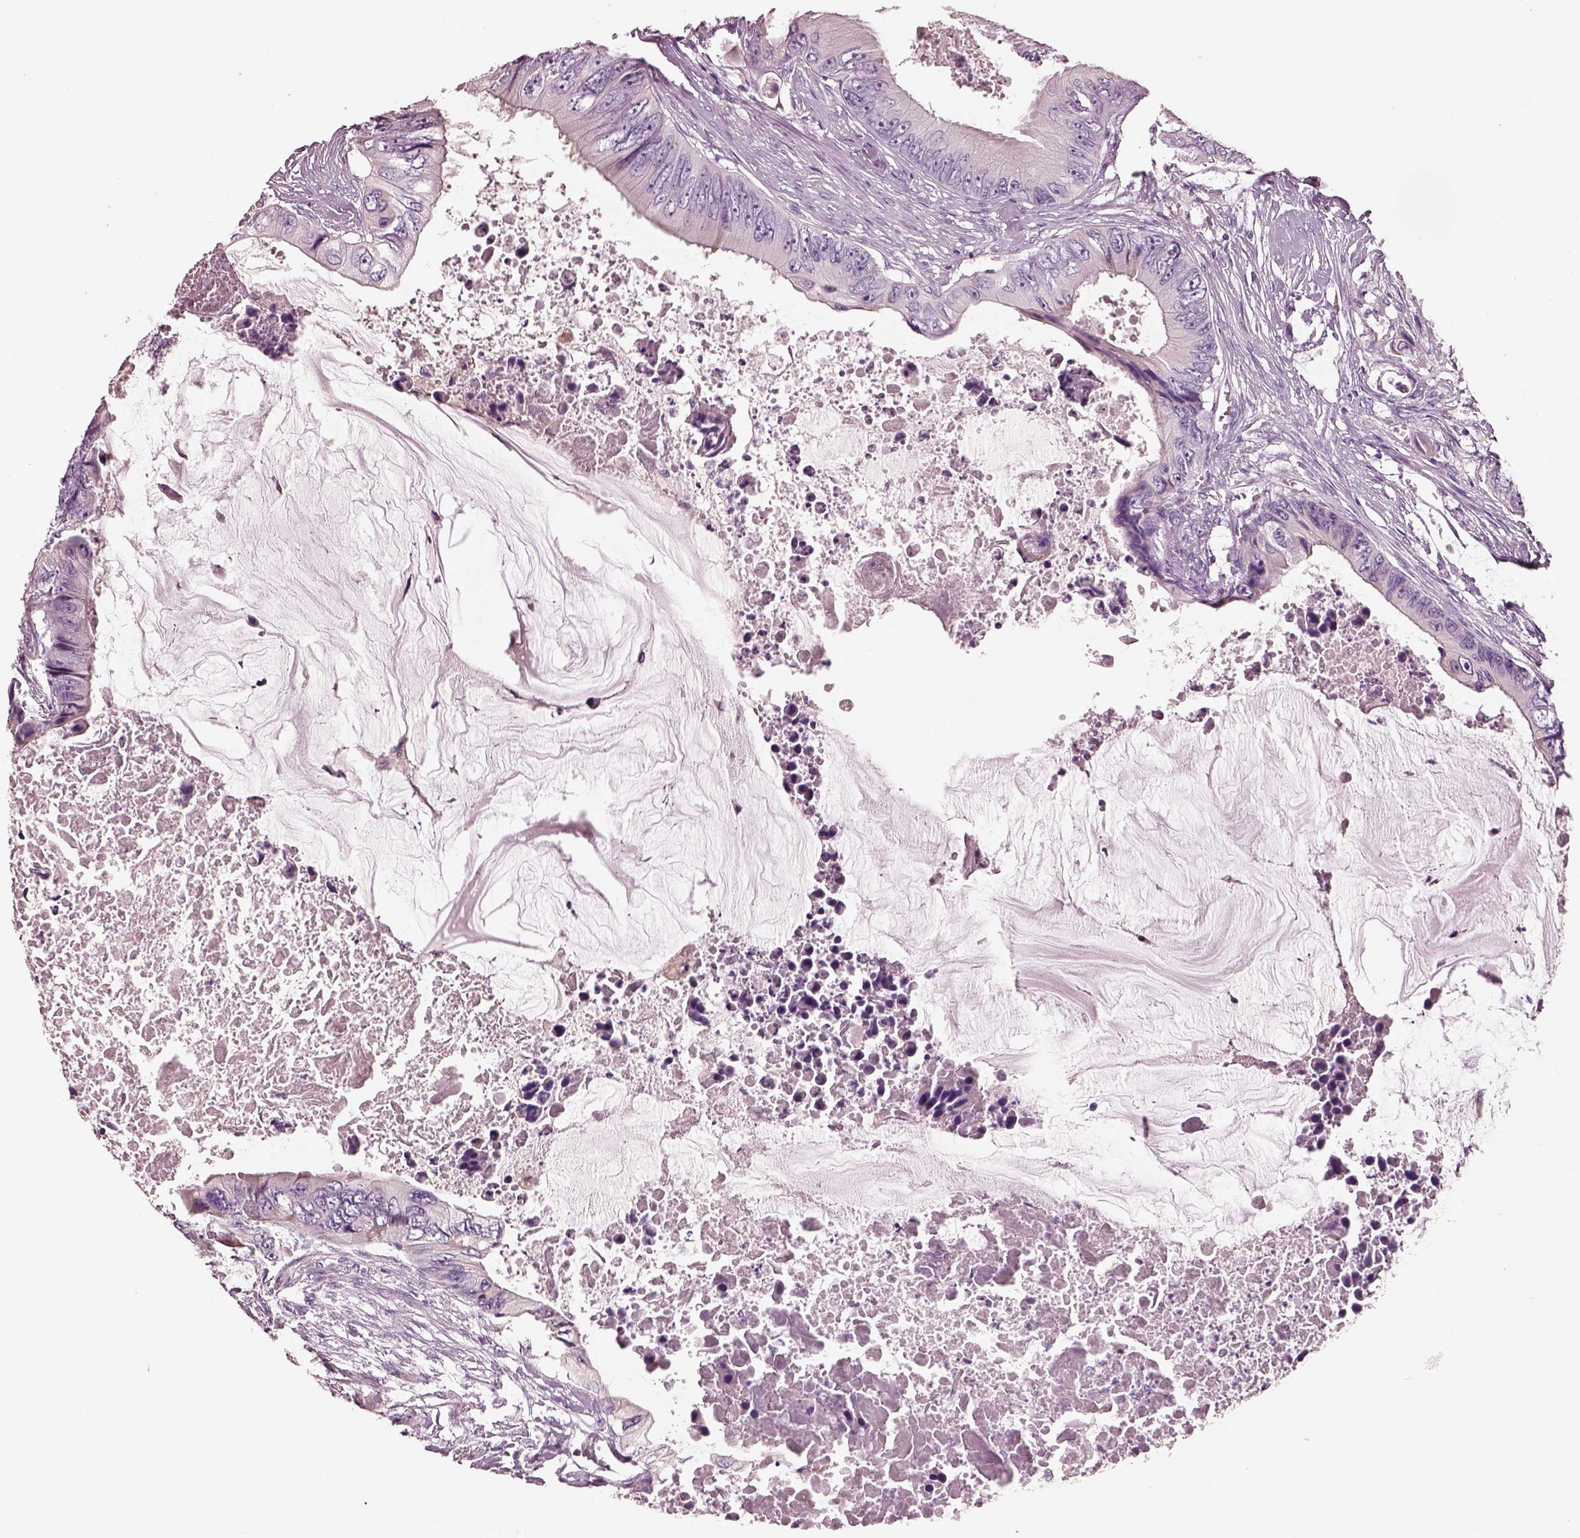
{"staining": {"intensity": "negative", "quantity": "none", "location": "none"}, "tissue": "colorectal cancer", "cell_type": "Tumor cells", "image_type": "cancer", "snomed": [{"axis": "morphology", "description": "Adenocarcinoma, NOS"}, {"axis": "topography", "description": "Rectum"}], "caption": "This is an IHC image of colorectal adenocarcinoma. There is no expression in tumor cells.", "gene": "PNOC", "patient": {"sex": "male", "age": 63}}